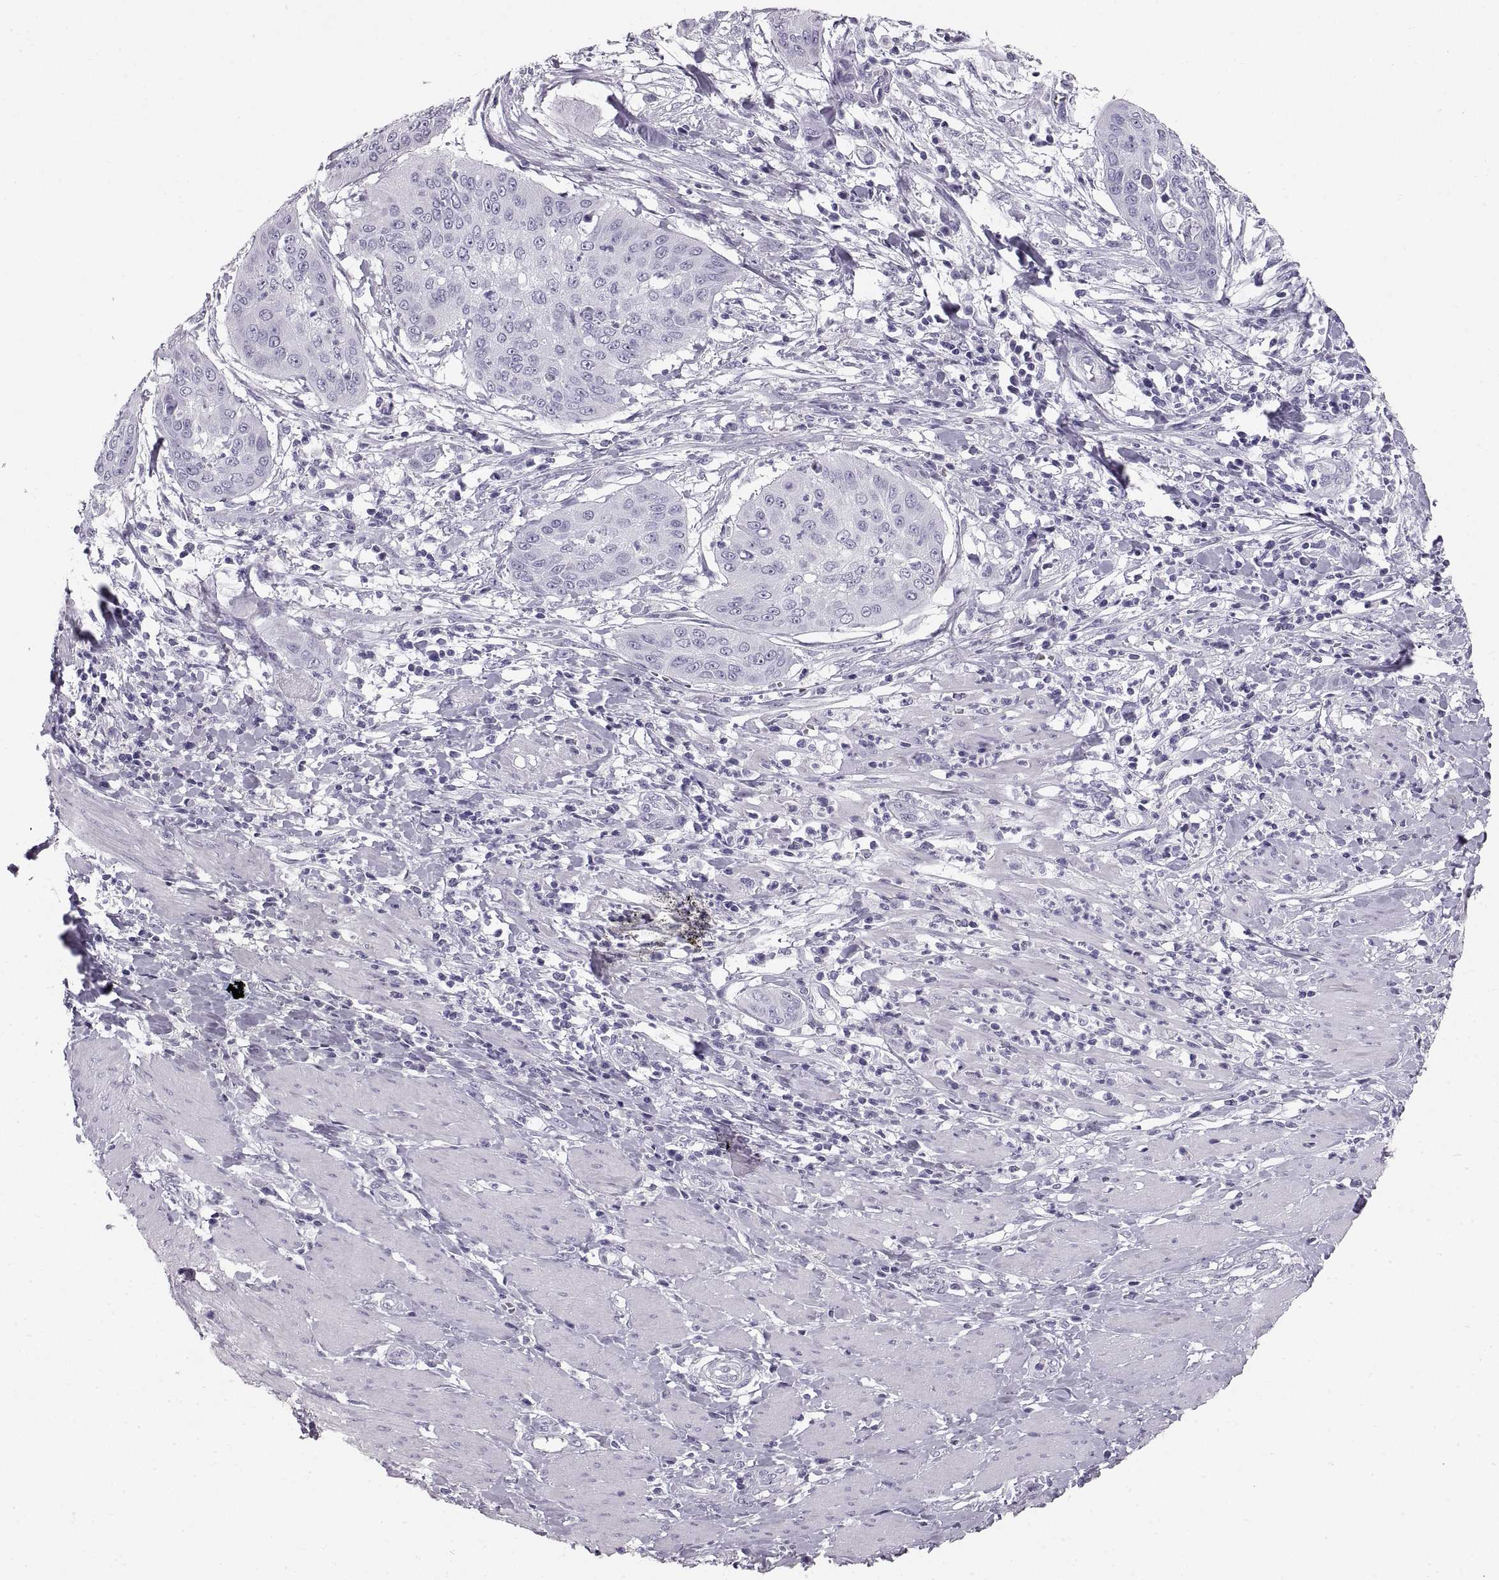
{"staining": {"intensity": "negative", "quantity": "none", "location": "none"}, "tissue": "cervical cancer", "cell_type": "Tumor cells", "image_type": "cancer", "snomed": [{"axis": "morphology", "description": "Squamous cell carcinoma, NOS"}, {"axis": "topography", "description": "Cervix"}], "caption": "A micrograph of human cervical squamous cell carcinoma is negative for staining in tumor cells.", "gene": "CRYAA", "patient": {"sex": "female", "age": 39}}